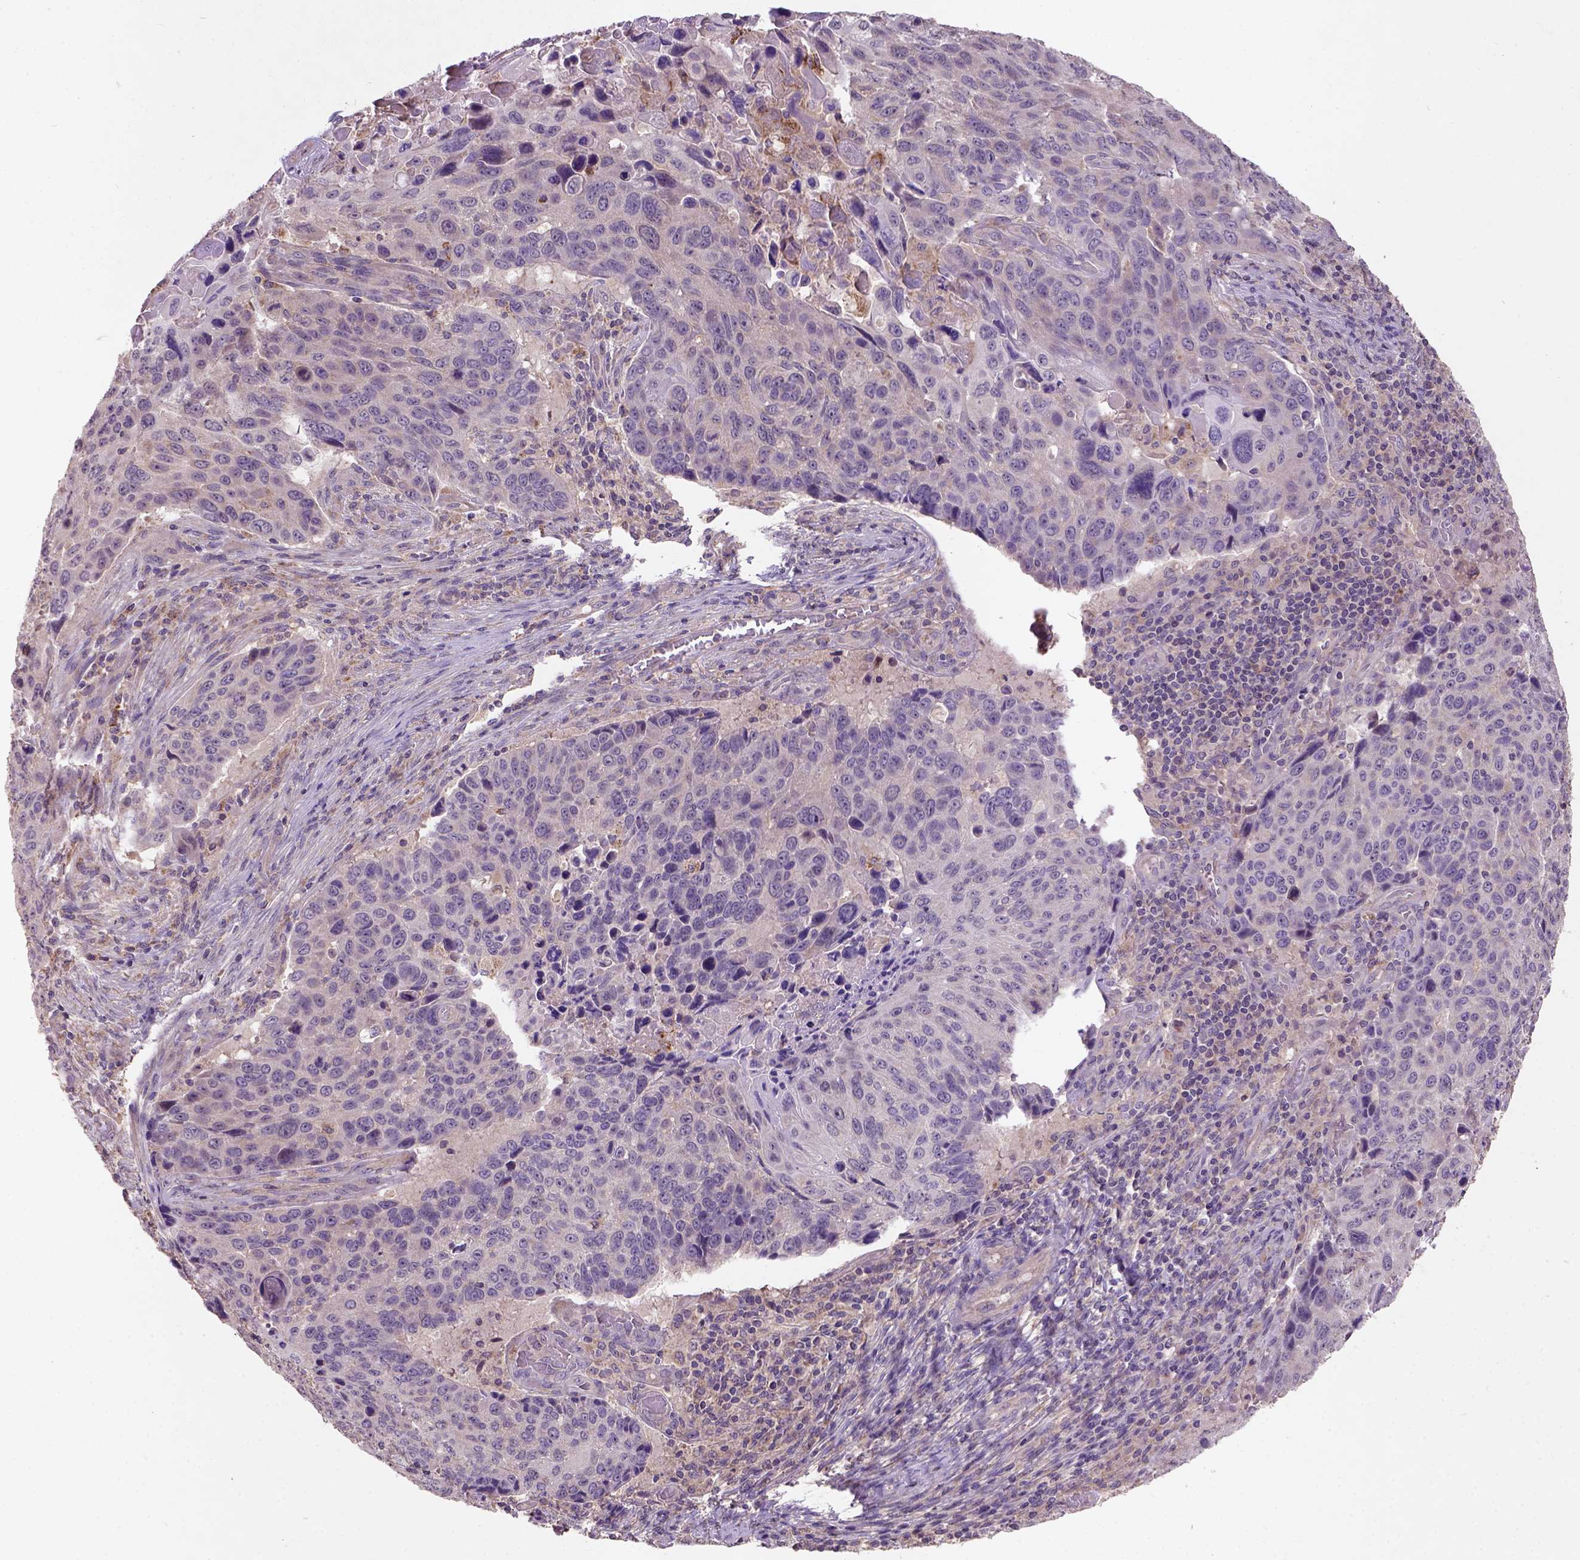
{"staining": {"intensity": "moderate", "quantity": "<25%", "location": "cytoplasmic/membranous"}, "tissue": "lung cancer", "cell_type": "Tumor cells", "image_type": "cancer", "snomed": [{"axis": "morphology", "description": "Squamous cell carcinoma, NOS"}, {"axis": "topography", "description": "Lung"}], "caption": "Approximately <25% of tumor cells in lung cancer (squamous cell carcinoma) reveal moderate cytoplasmic/membranous protein staining as visualized by brown immunohistochemical staining.", "gene": "KBTBD8", "patient": {"sex": "male", "age": 68}}